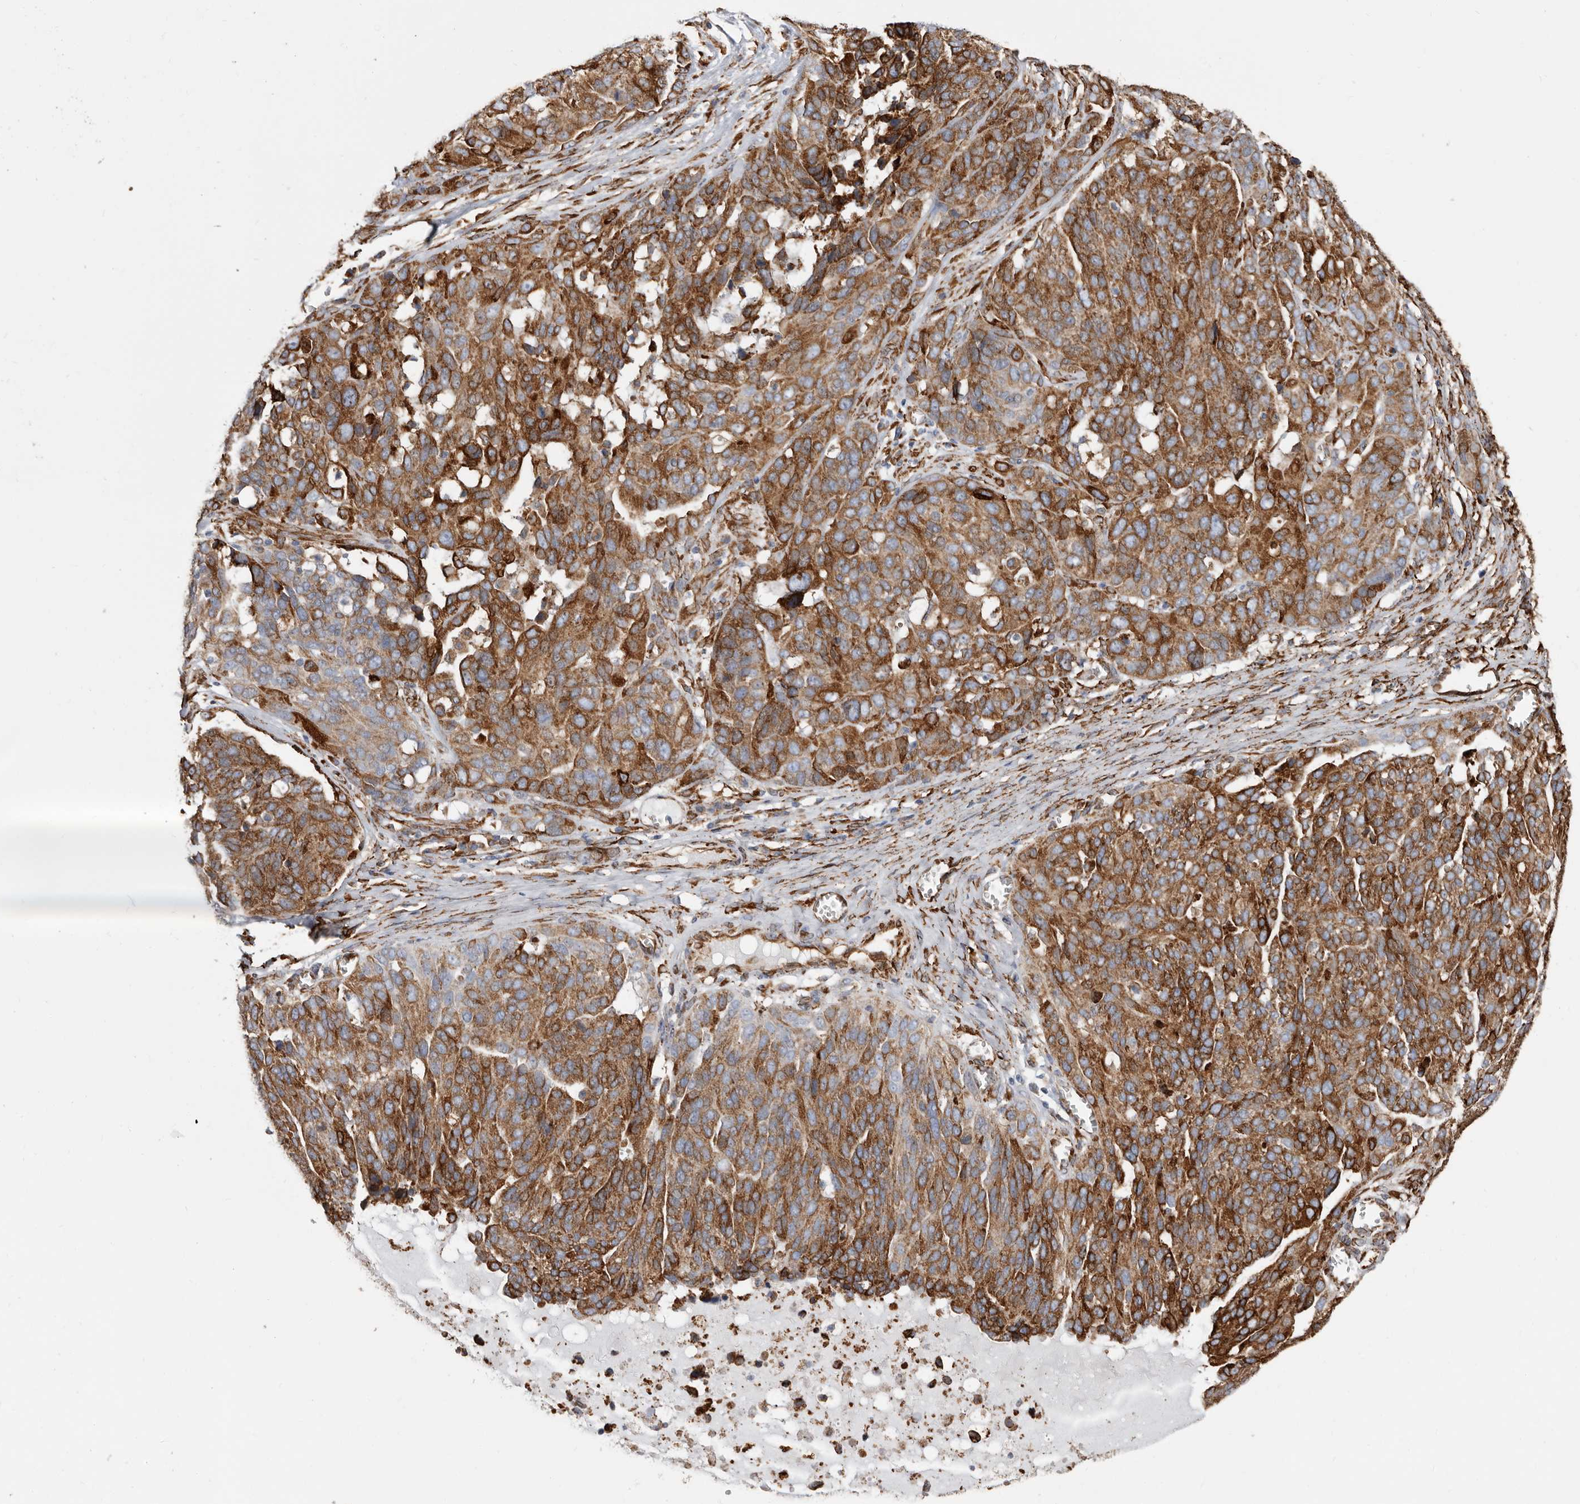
{"staining": {"intensity": "strong", "quantity": ">75%", "location": "cytoplasmic/membranous"}, "tissue": "ovarian cancer", "cell_type": "Tumor cells", "image_type": "cancer", "snomed": [{"axis": "morphology", "description": "Cystadenocarcinoma, serous, NOS"}, {"axis": "topography", "description": "Ovary"}], "caption": "The micrograph displays staining of ovarian cancer (serous cystadenocarcinoma), revealing strong cytoplasmic/membranous protein expression (brown color) within tumor cells. (DAB (3,3'-diaminobenzidine) IHC with brightfield microscopy, high magnification).", "gene": "SEMA3E", "patient": {"sex": "female", "age": 44}}